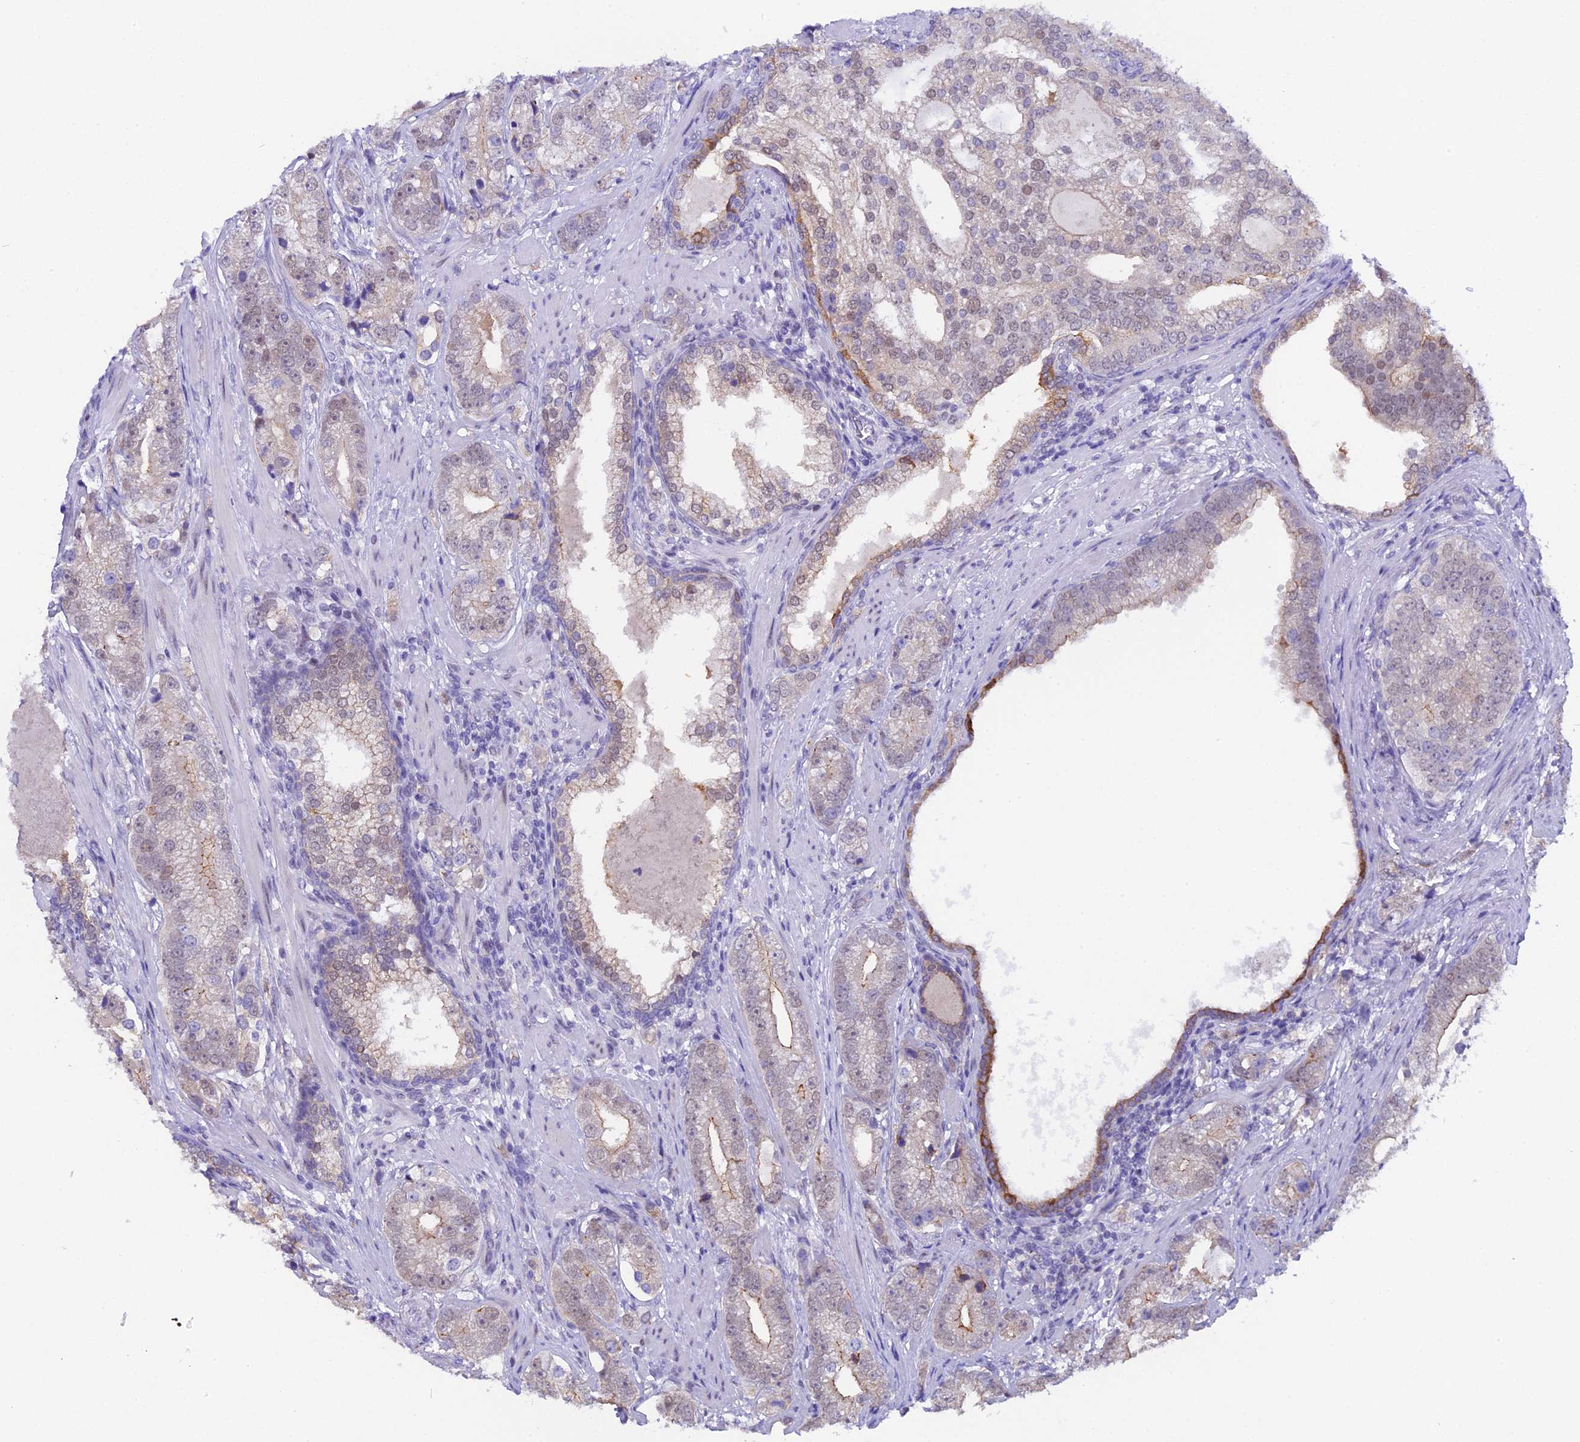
{"staining": {"intensity": "weak", "quantity": "<25%", "location": "cytoplasmic/membranous"}, "tissue": "prostate cancer", "cell_type": "Tumor cells", "image_type": "cancer", "snomed": [{"axis": "morphology", "description": "Adenocarcinoma, High grade"}, {"axis": "topography", "description": "Prostate"}], "caption": "Tumor cells are negative for protein expression in human high-grade adenocarcinoma (prostate).", "gene": "OSGEP", "patient": {"sex": "male", "age": 75}}